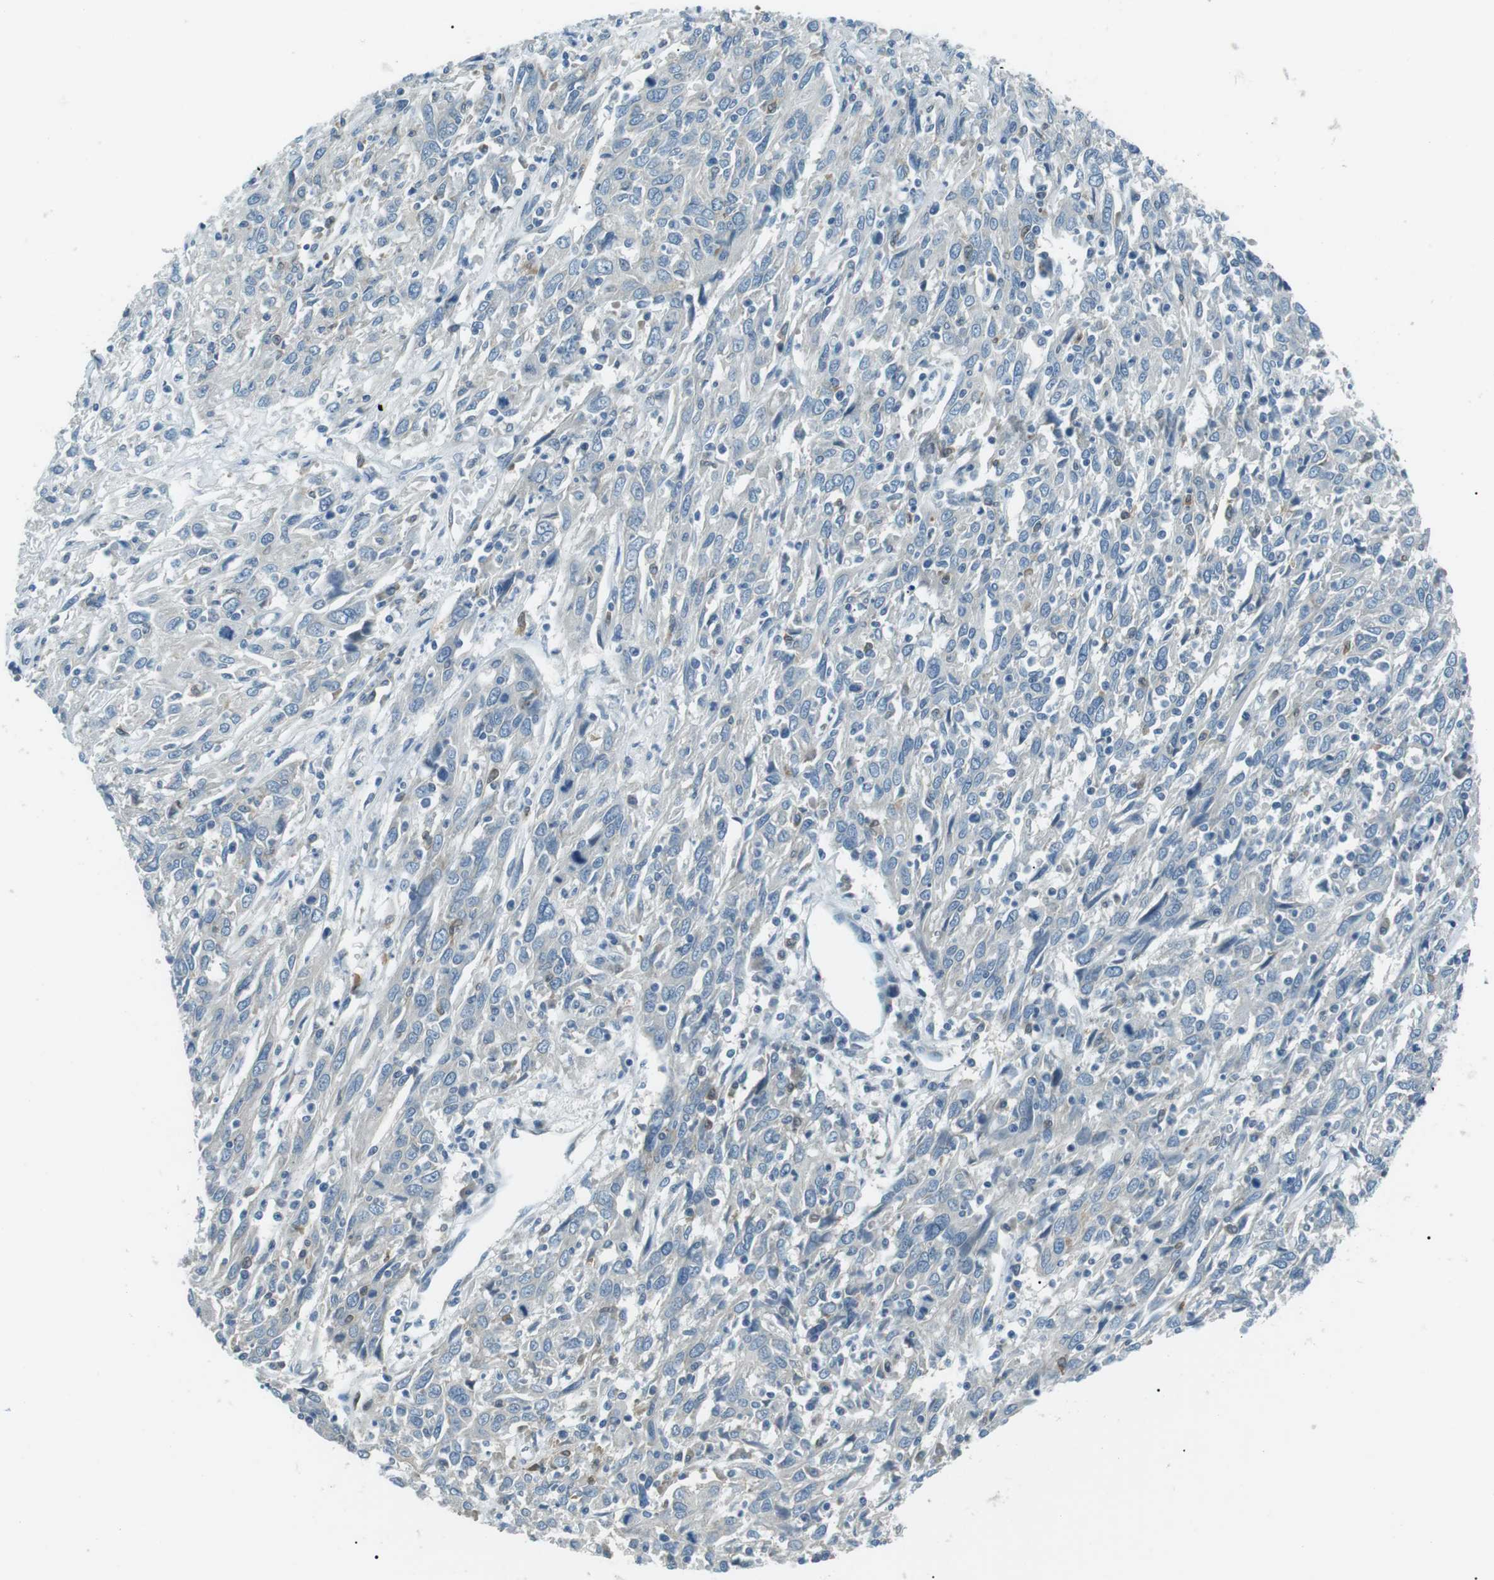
{"staining": {"intensity": "negative", "quantity": "none", "location": "none"}, "tissue": "cervical cancer", "cell_type": "Tumor cells", "image_type": "cancer", "snomed": [{"axis": "morphology", "description": "Squamous cell carcinoma, NOS"}, {"axis": "topography", "description": "Cervix"}], "caption": "Cervical cancer was stained to show a protein in brown. There is no significant positivity in tumor cells.", "gene": "SERPINB2", "patient": {"sex": "female", "age": 46}}